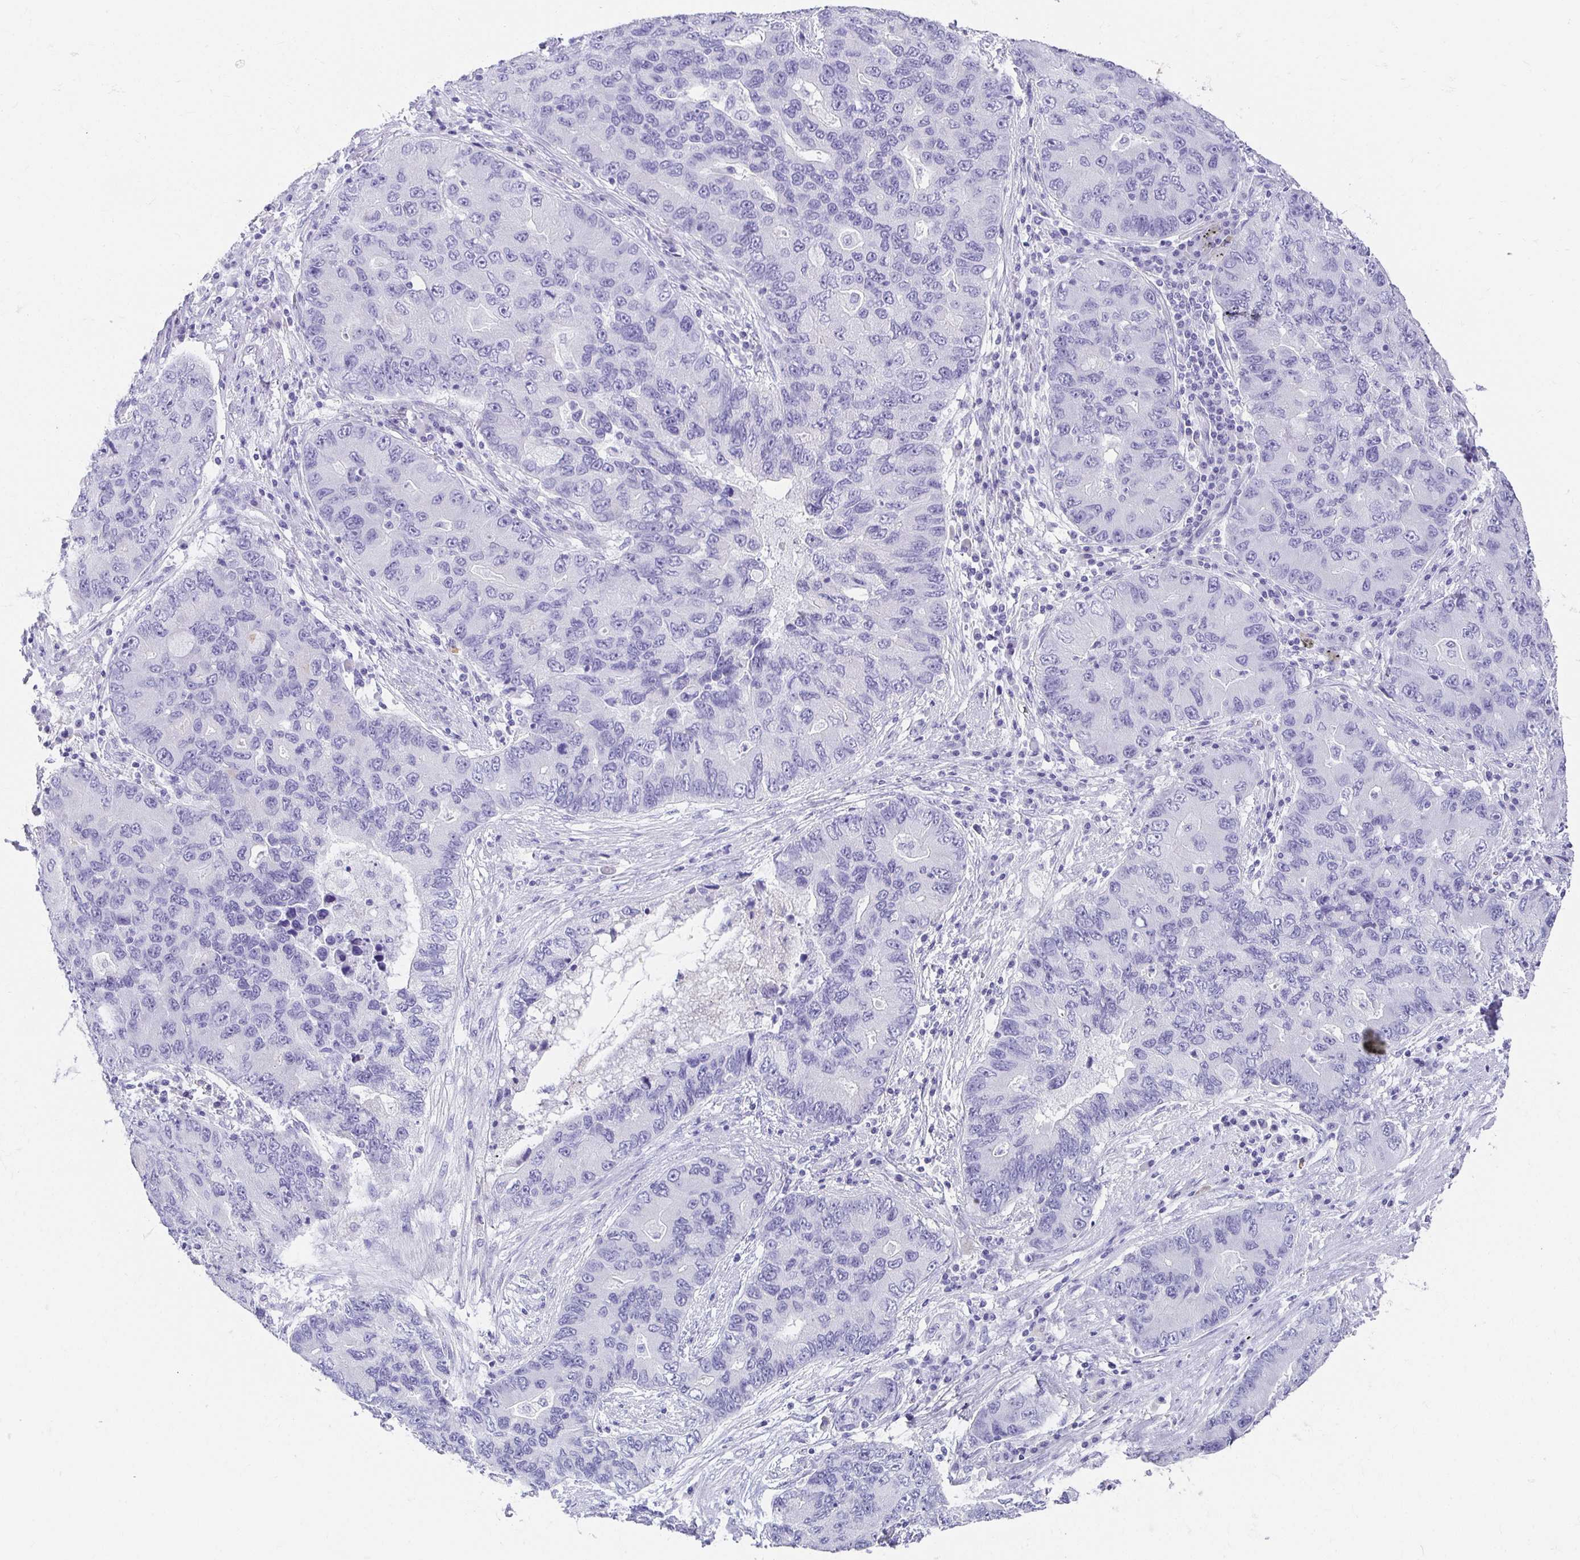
{"staining": {"intensity": "negative", "quantity": "none", "location": "none"}, "tissue": "lung cancer", "cell_type": "Tumor cells", "image_type": "cancer", "snomed": [{"axis": "morphology", "description": "Adenocarcinoma, NOS"}, {"axis": "morphology", "description": "Adenocarcinoma, metastatic, NOS"}, {"axis": "topography", "description": "Lymph node"}, {"axis": "topography", "description": "Lung"}], "caption": "This histopathology image is of adenocarcinoma (lung) stained with immunohistochemistry (IHC) to label a protein in brown with the nuclei are counter-stained blue. There is no staining in tumor cells.", "gene": "CHAT", "patient": {"sex": "female", "age": 54}}